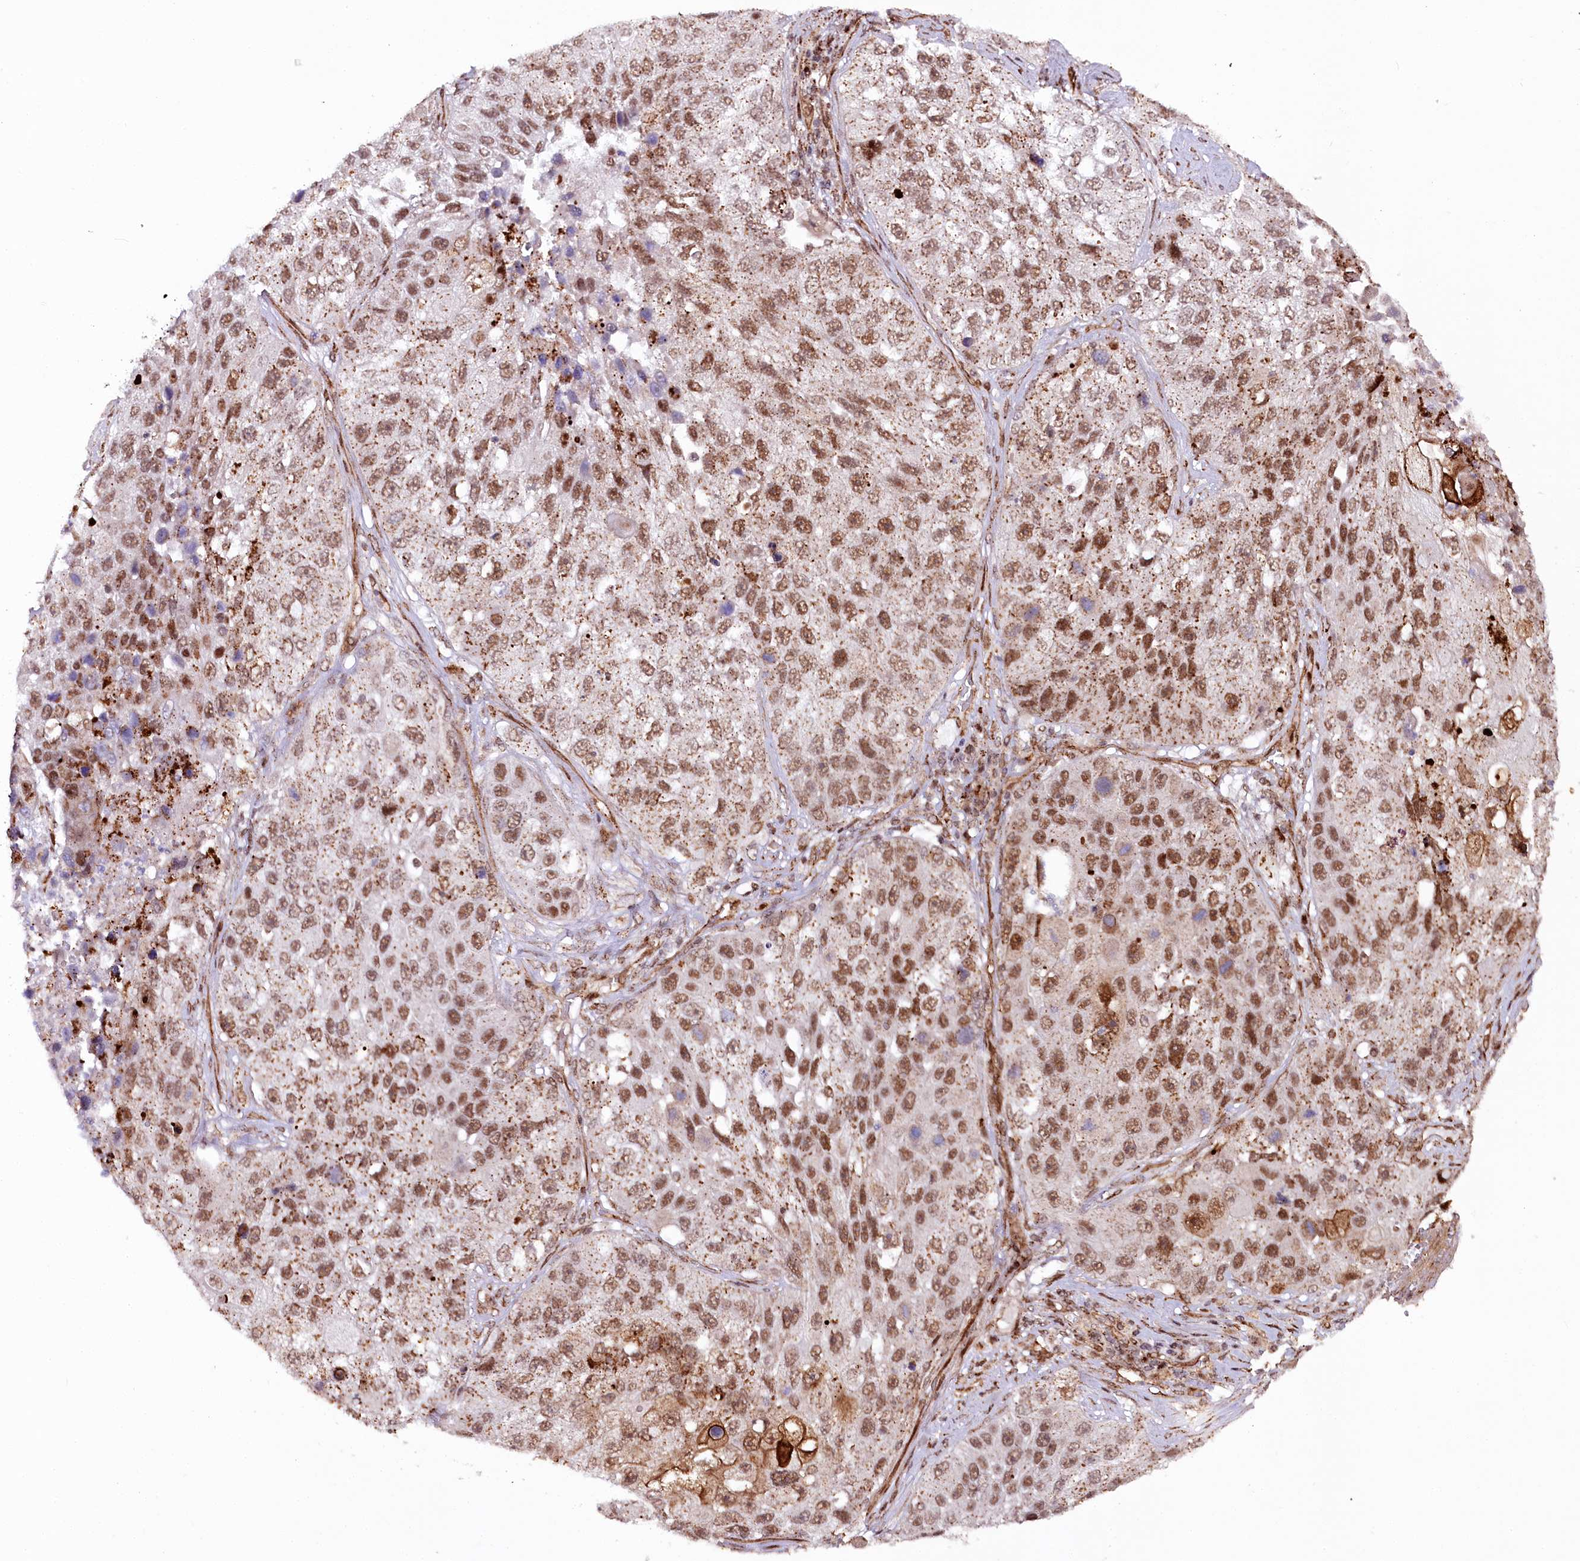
{"staining": {"intensity": "moderate", "quantity": ">75%", "location": "cytoplasmic/membranous,nuclear"}, "tissue": "lung cancer", "cell_type": "Tumor cells", "image_type": "cancer", "snomed": [{"axis": "morphology", "description": "Squamous cell carcinoma, NOS"}, {"axis": "topography", "description": "Lung"}], "caption": "High-magnification brightfield microscopy of lung cancer (squamous cell carcinoma) stained with DAB (brown) and counterstained with hematoxylin (blue). tumor cells exhibit moderate cytoplasmic/membranous and nuclear staining is identified in approximately>75% of cells.", "gene": "COPG1", "patient": {"sex": "male", "age": 61}}